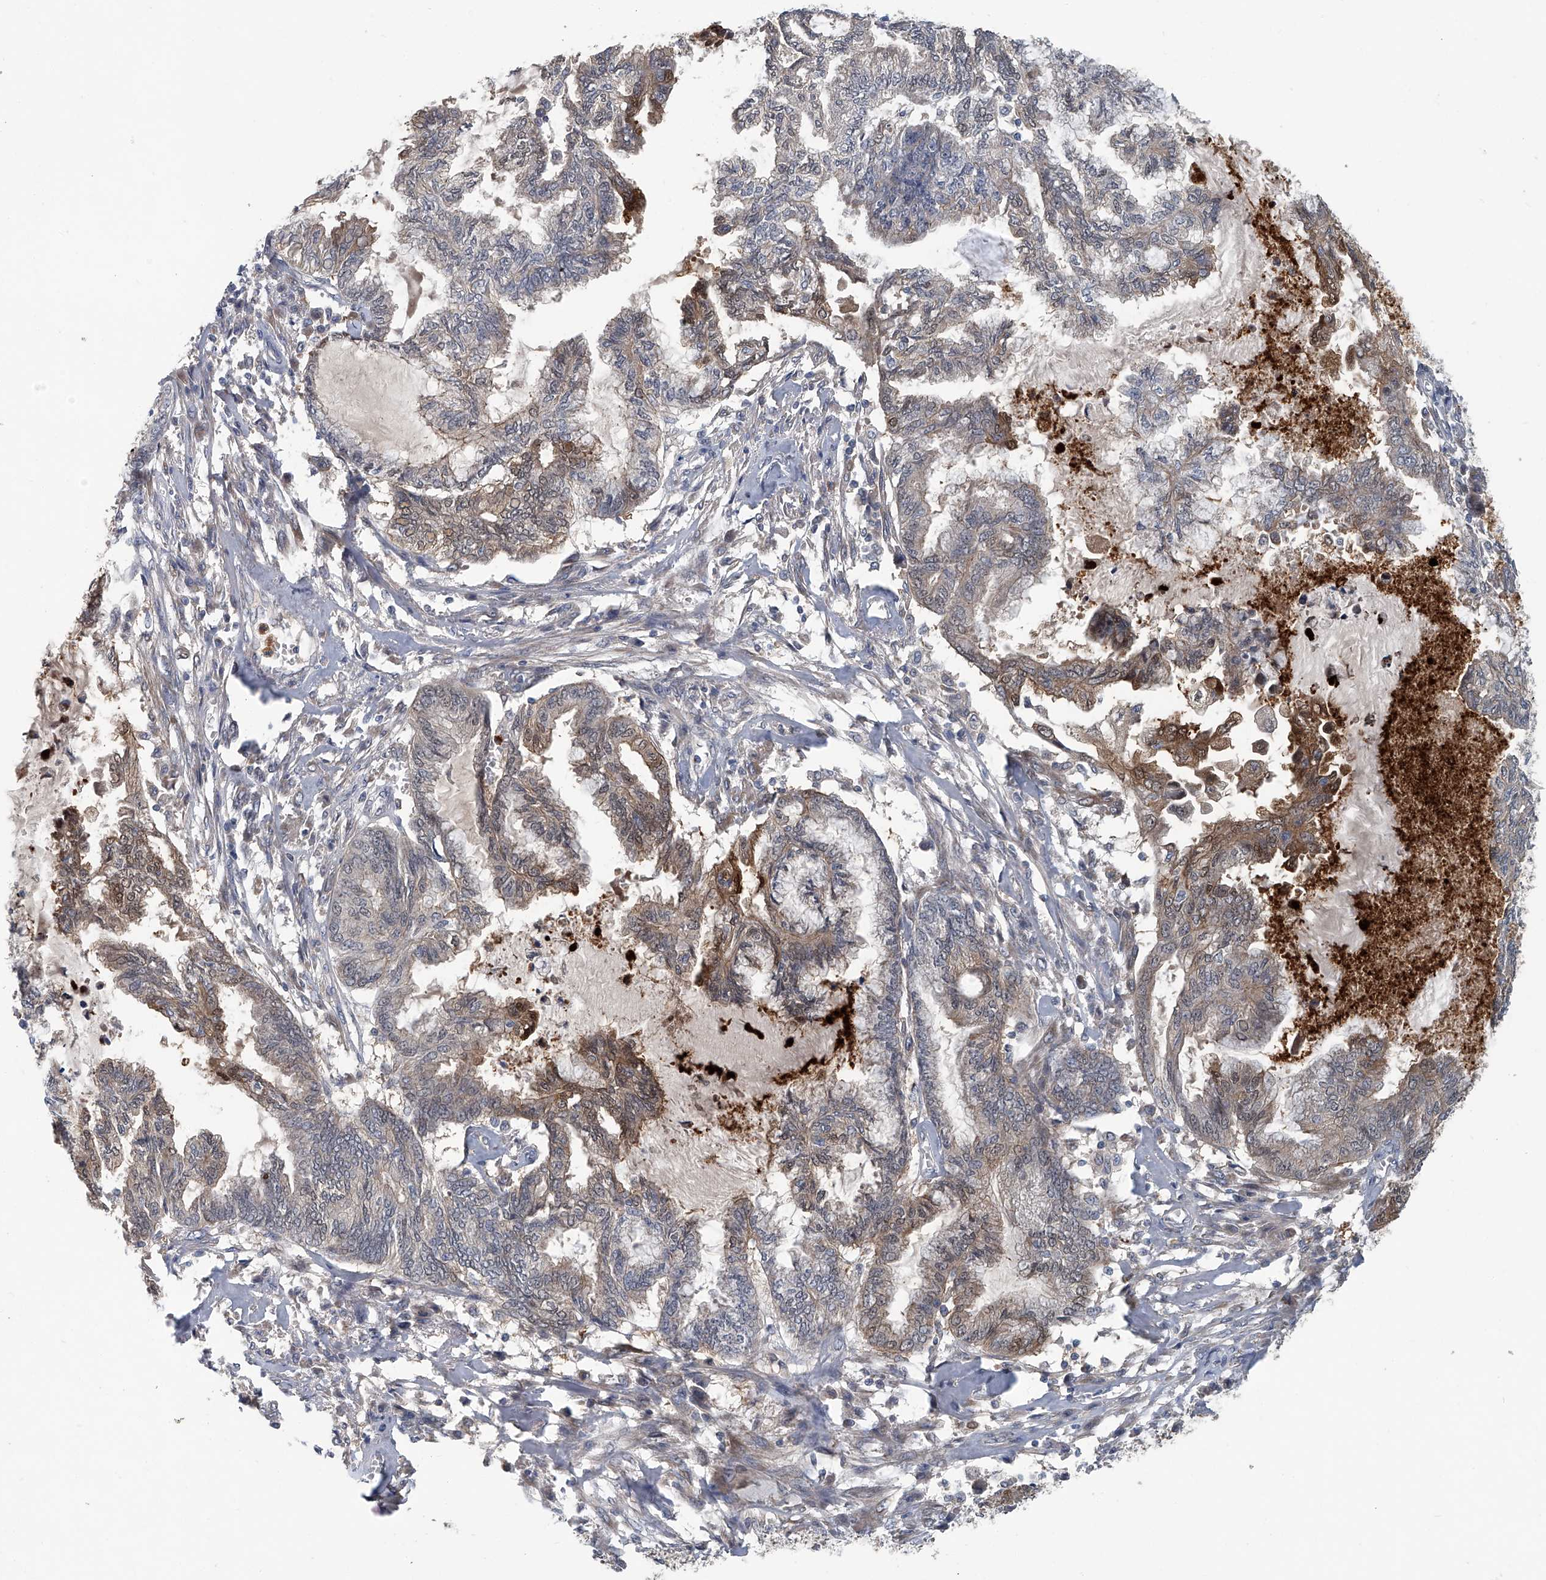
{"staining": {"intensity": "weak", "quantity": "25%-75%", "location": "cytoplasmic/membranous"}, "tissue": "endometrial cancer", "cell_type": "Tumor cells", "image_type": "cancer", "snomed": [{"axis": "morphology", "description": "Adenocarcinoma, NOS"}, {"axis": "topography", "description": "Endometrium"}], "caption": "Immunohistochemistry of endometrial cancer (adenocarcinoma) displays low levels of weak cytoplasmic/membranous staining in about 25%-75% of tumor cells.", "gene": "AKNAD1", "patient": {"sex": "female", "age": 86}}